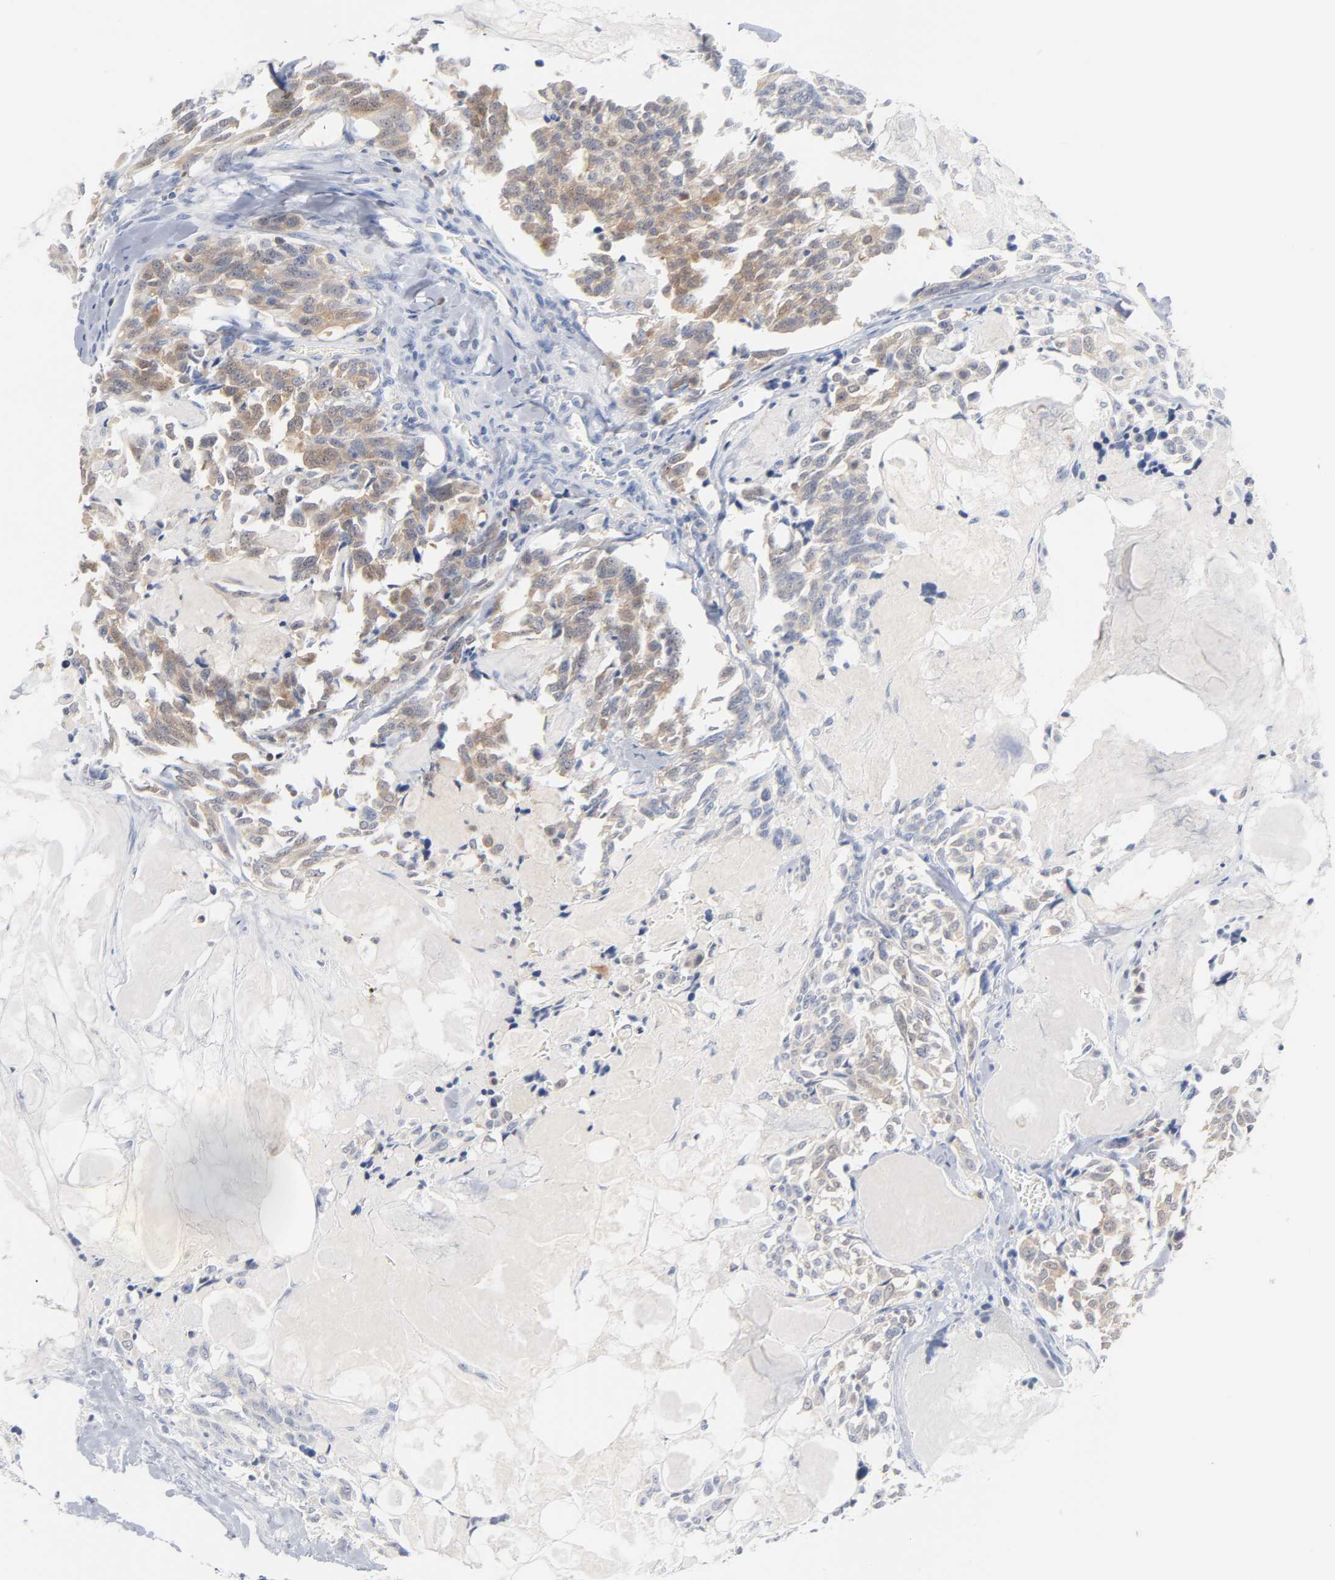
{"staining": {"intensity": "weak", "quantity": ">75%", "location": "cytoplasmic/membranous"}, "tissue": "thyroid cancer", "cell_type": "Tumor cells", "image_type": "cancer", "snomed": [{"axis": "morphology", "description": "Carcinoma, NOS"}, {"axis": "morphology", "description": "Carcinoid, malignant, NOS"}, {"axis": "topography", "description": "Thyroid gland"}], "caption": "Thyroid cancer stained with a protein marker displays weak staining in tumor cells.", "gene": "PTK2B", "patient": {"sex": "male", "age": 33}}